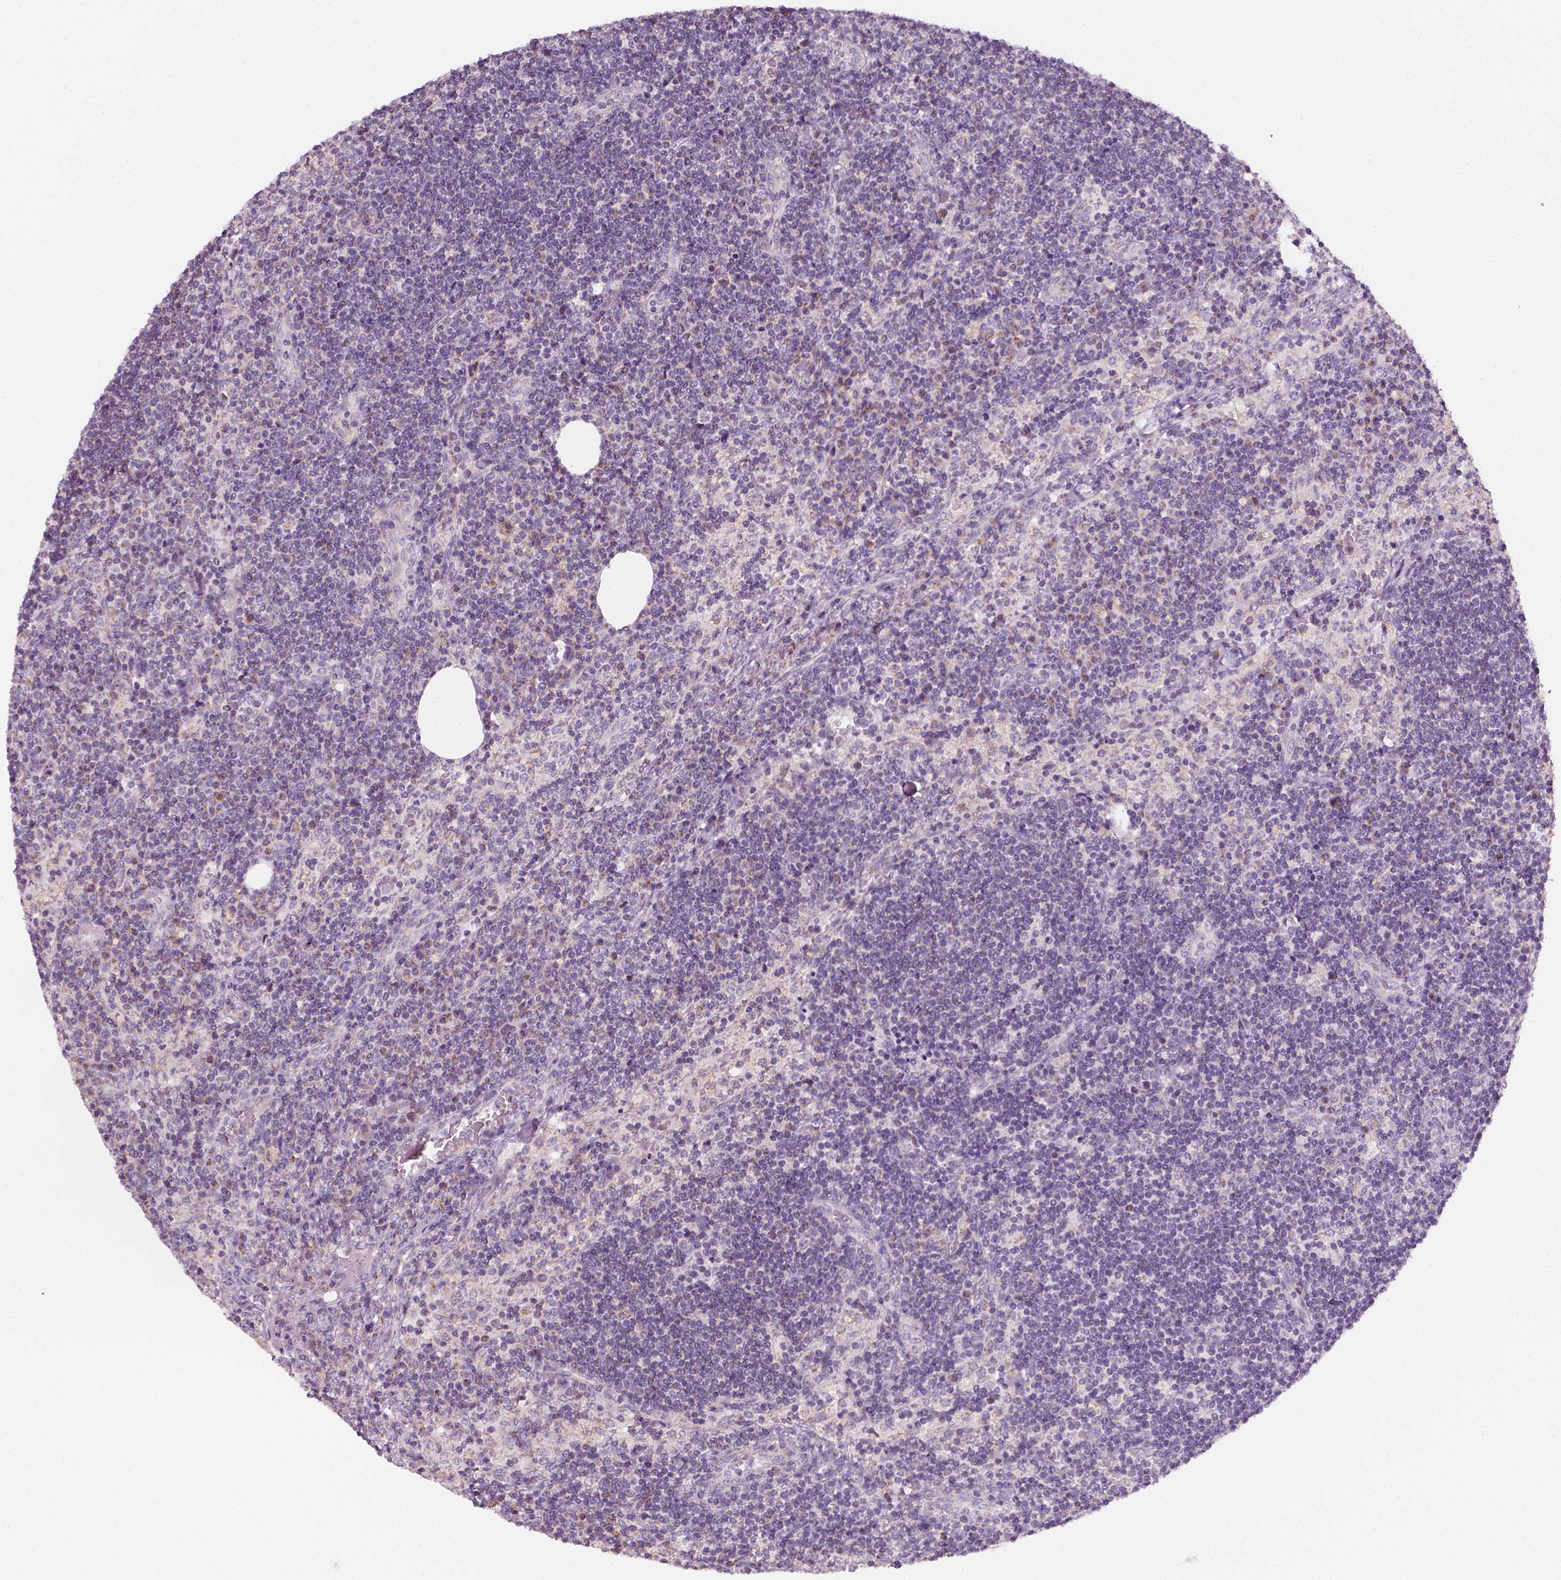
{"staining": {"intensity": "negative", "quantity": "none", "location": "none"}, "tissue": "lymph node", "cell_type": "Germinal center cells", "image_type": "normal", "snomed": [{"axis": "morphology", "description": "Normal tissue, NOS"}, {"axis": "topography", "description": "Lymph node"}], "caption": "The immunohistochemistry histopathology image has no significant expression in germinal center cells of lymph node.", "gene": "AWAT2", "patient": {"sex": "male", "age": 63}}